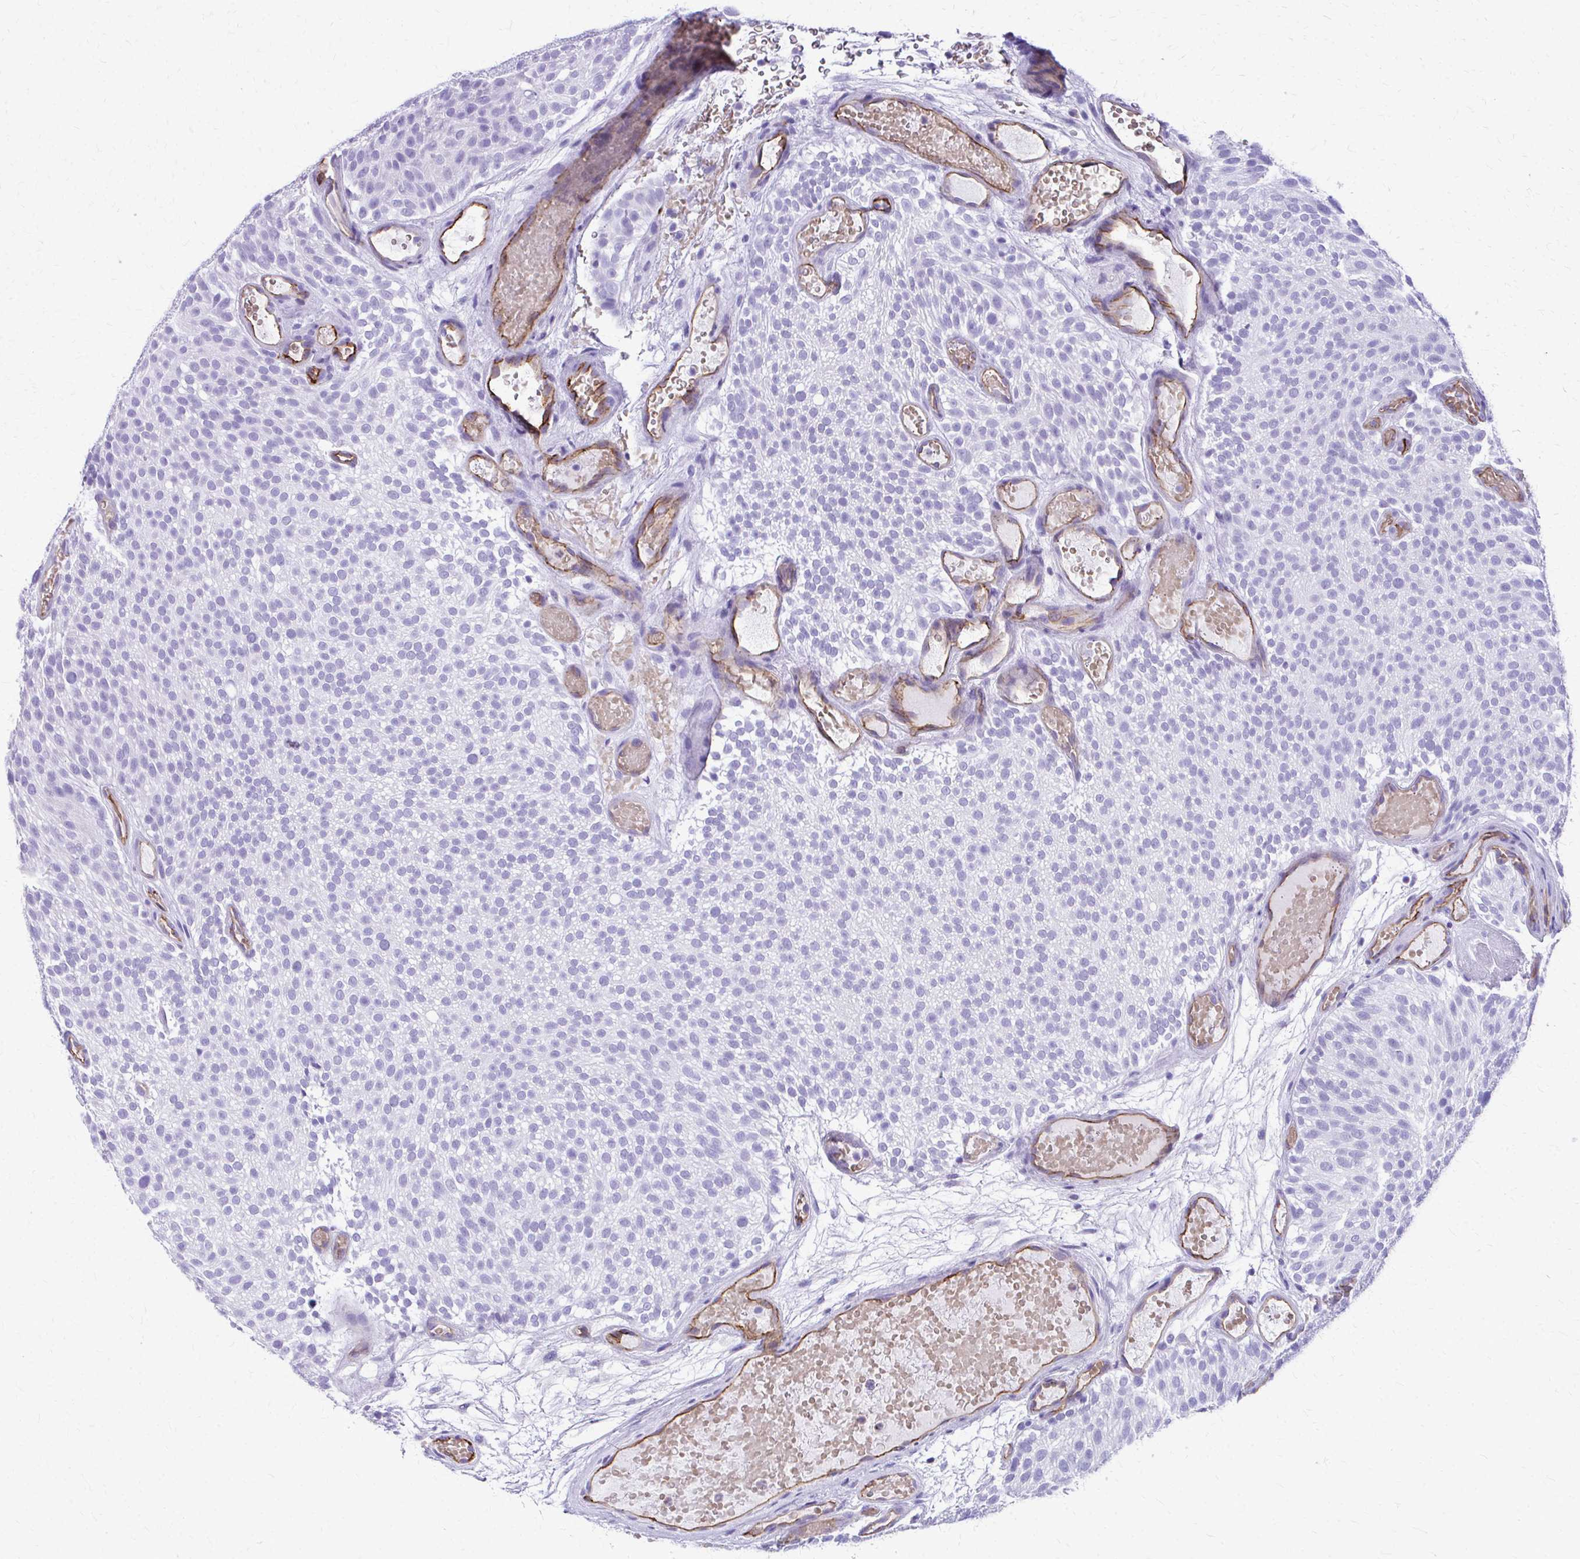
{"staining": {"intensity": "negative", "quantity": "none", "location": "none"}, "tissue": "urothelial cancer", "cell_type": "Tumor cells", "image_type": "cancer", "snomed": [{"axis": "morphology", "description": "Urothelial carcinoma, Low grade"}, {"axis": "topography", "description": "Urinary bladder"}], "caption": "The histopathology image exhibits no significant expression in tumor cells of urothelial cancer. The staining is performed using DAB brown chromogen with nuclei counter-stained in using hematoxylin.", "gene": "TPSG1", "patient": {"sex": "male", "age": 78}}